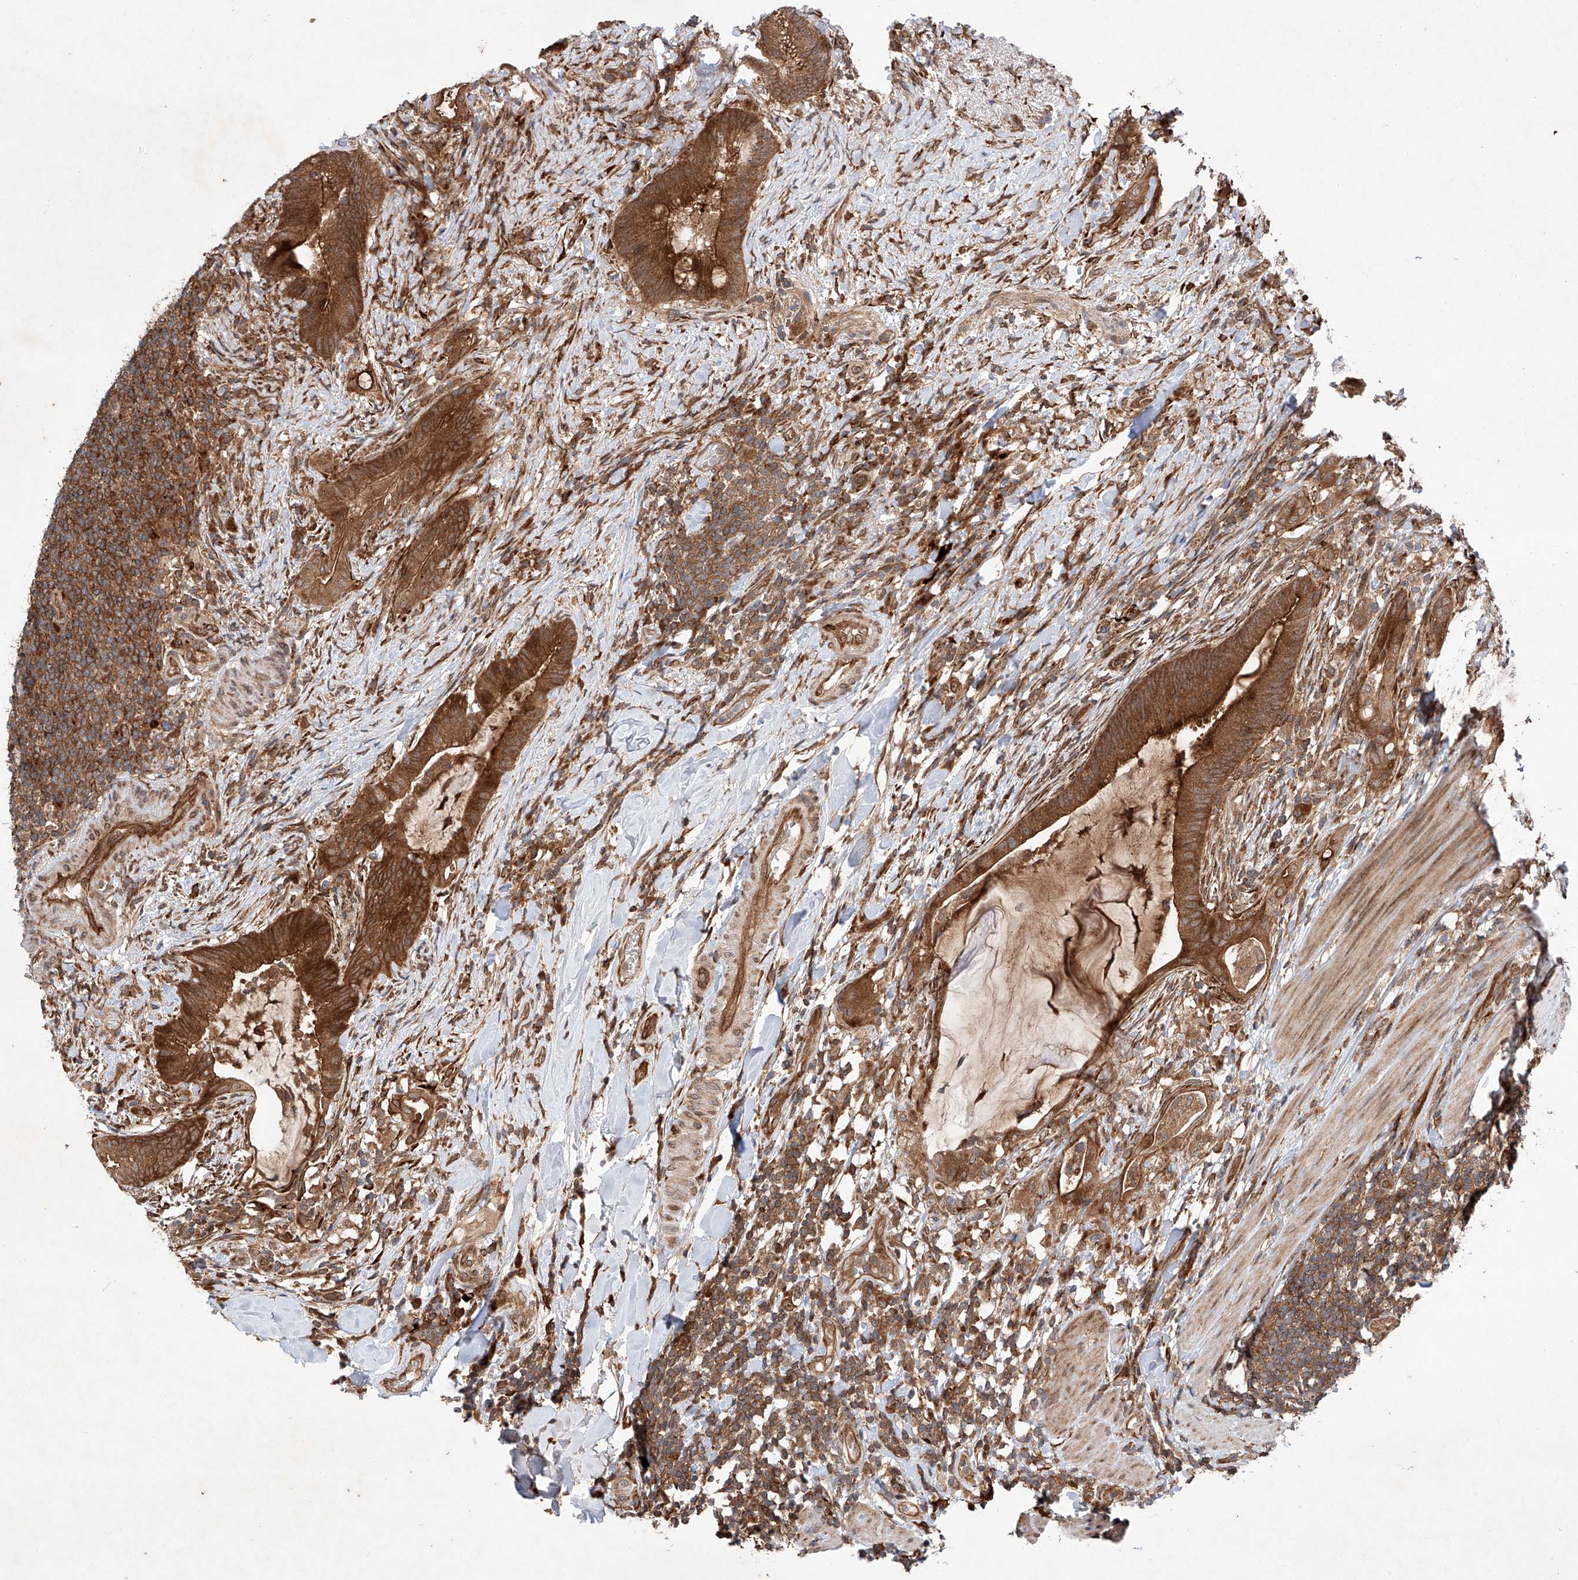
{"staining": {"intensity": "strong", "quantity": ">75%", "location": "cytoplasmic/membranous"}, "tissue": "colorectal cancer", "cell_type": "Tumor cells", "image_type": "cancer", "snomed": [{"axis": "morphology", "description": "Adenocarcinoma, NOS"}, {"axis": "topography", "description": "Colon"}], "caption": "Tumor cells show strong cytoplasmic/membranous positivity in approximately >75% of cells in colorectal cancer (adenocarcinoma).", "gene": "ZFP28", "patient": {"sex": "female", "age": 66}}